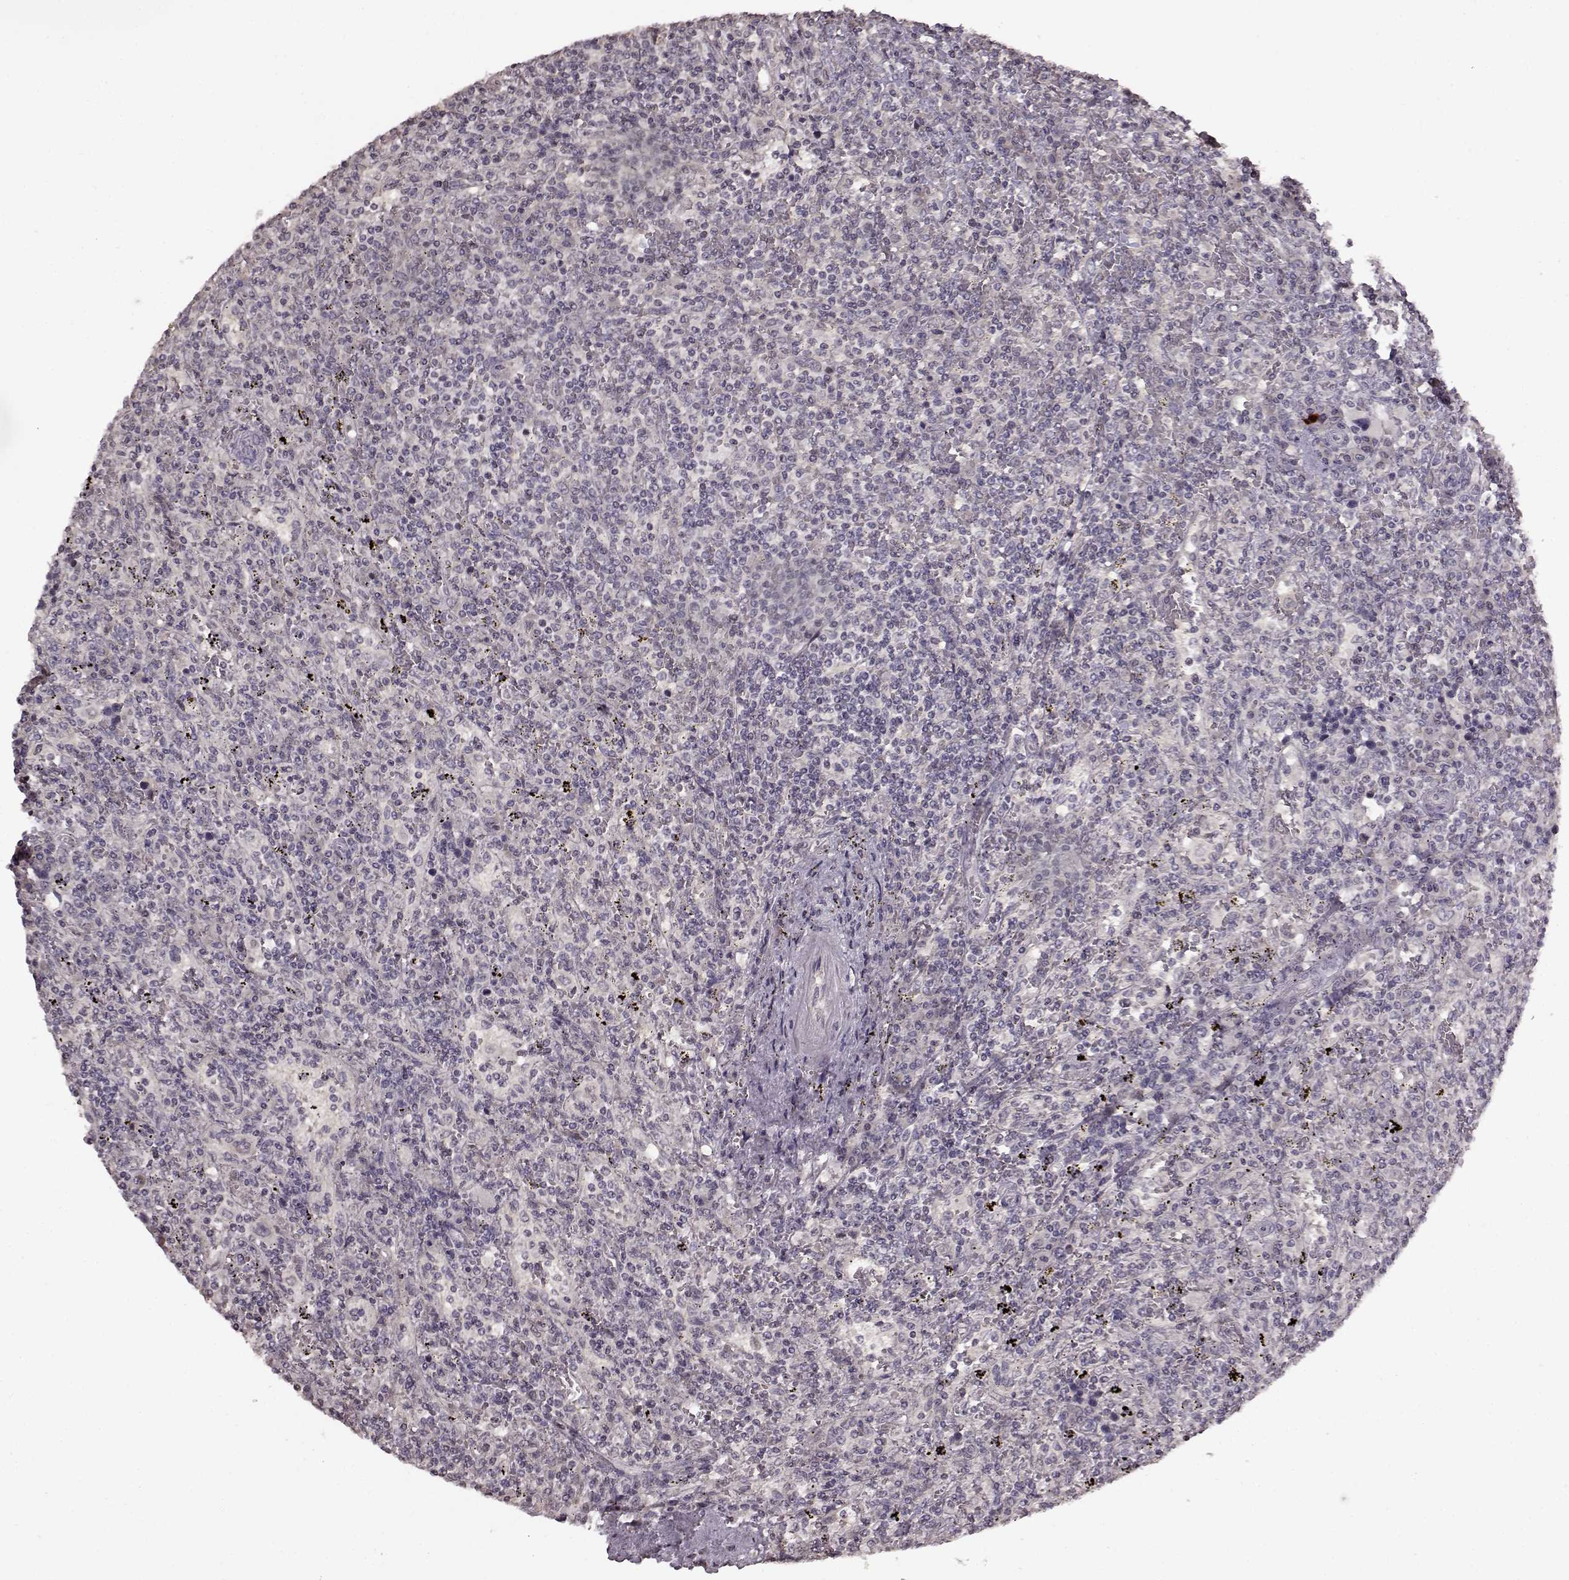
{"staining": {"intensity": "negative", "quantity": "none", "location": "none"}, "tissue": "lymphoma", "cell_type": "Tumor cells", "image_type": "cancer", "snomed": [{"axis": "morphology", "description": "Malignant lymphoma, non-Hodgkin's type, Low grade"}, {"axis": "topography", "description": "Spleen"}], "caption": "Photomicrograph shows no significant protein positivity in tumor cells of lymphoma.", "gene": "FSHB", "patient": {"sex": "male", "age": 62}}